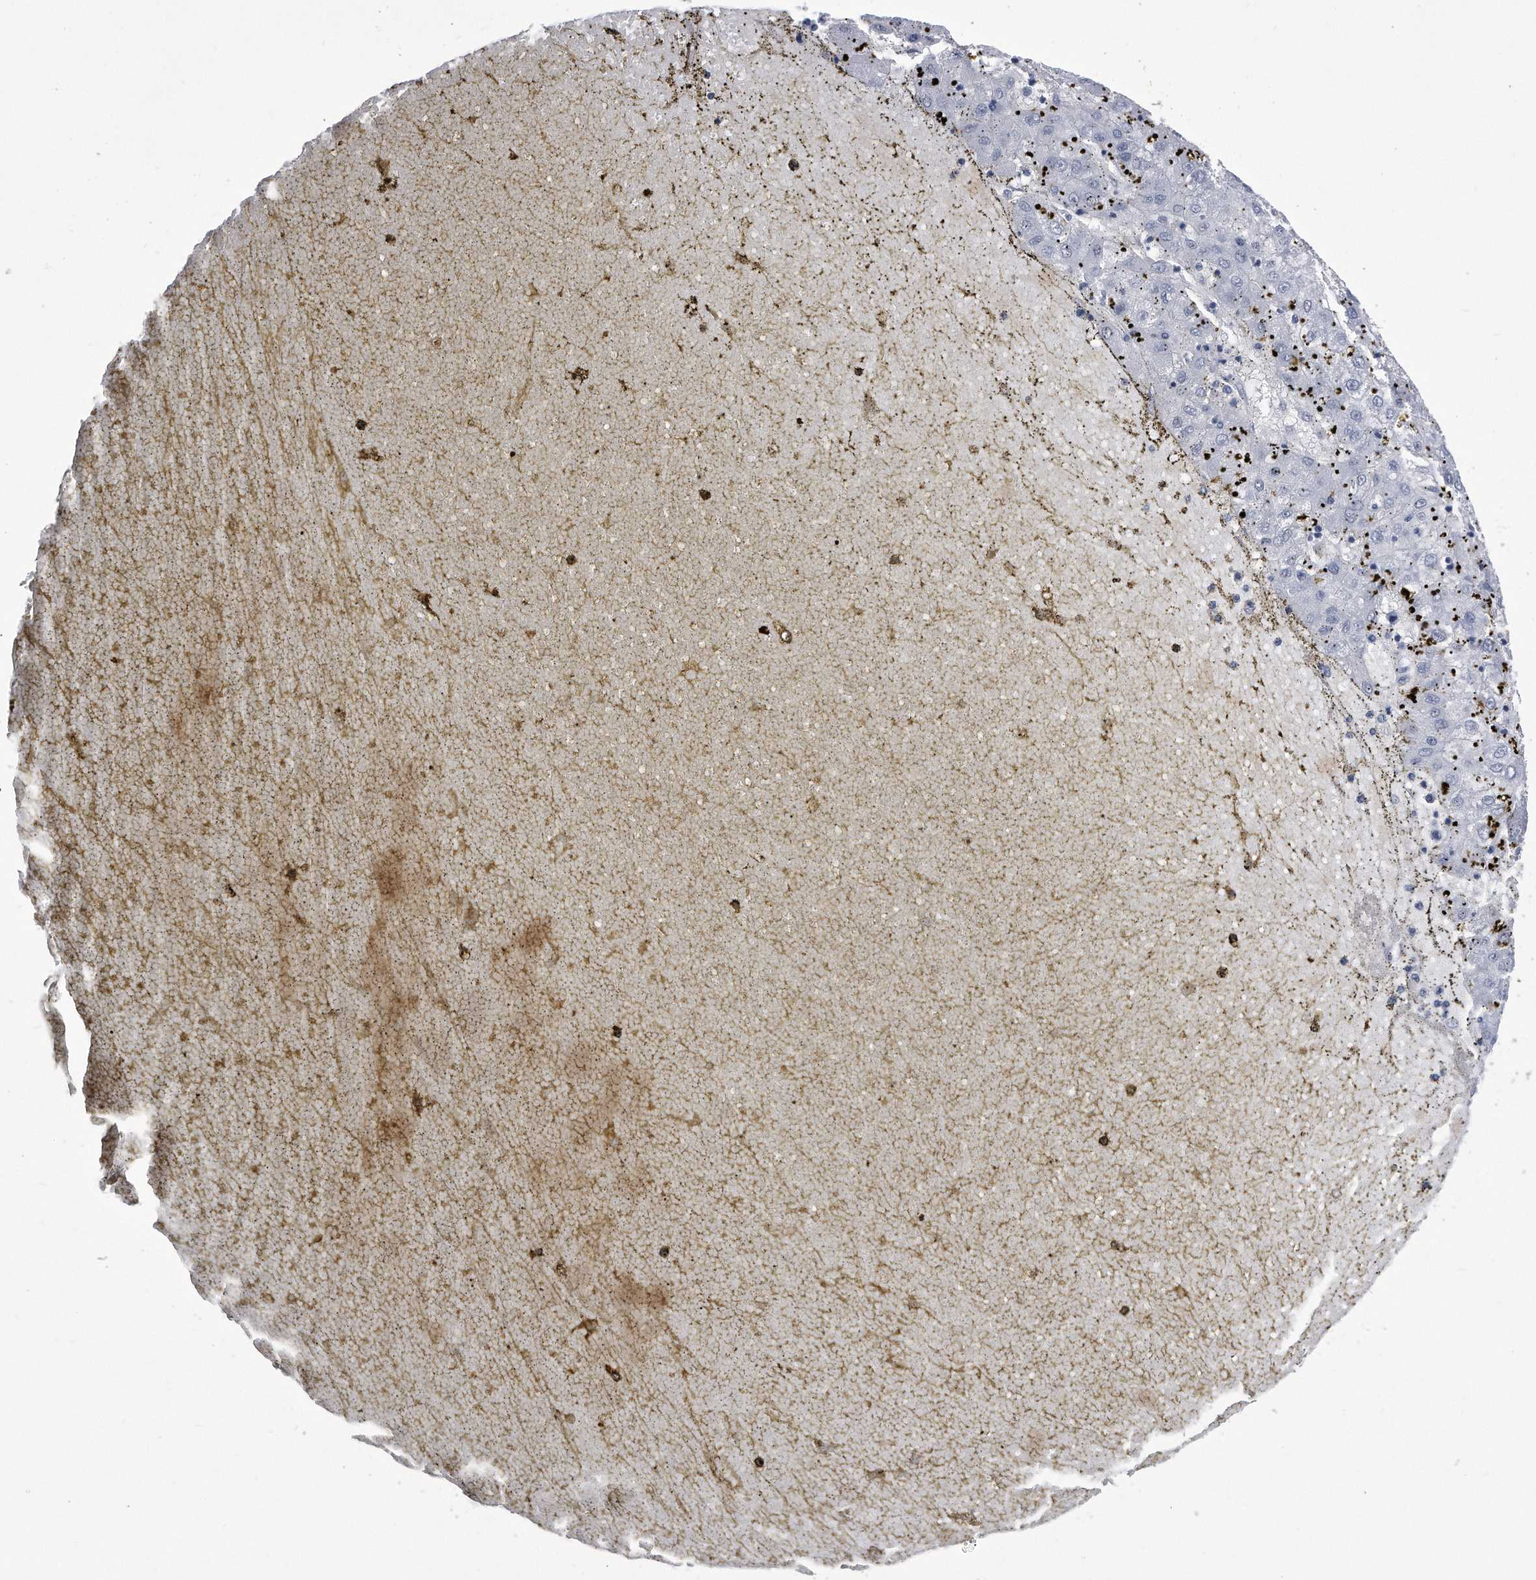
{"staining": {"intensity": "negative", "quantity": "none", "location": "none"}, "tissue": "liver cancer", "cell_type": "Tumor cells", "image_type": "cancer", "snomed": [{"axis": "morphology", "description": "Carcinoma, Hepatocellular, NOS"}, {"axis": "topography", "description": "Liver"}], "caption": "Immunohistochemistry (IHC) micrograph of neoplastic tissue: liver cancer stained with DAB (3,3'-diaminobenzidine) displays no significant protein staining in tumor cells.", "gene": "PYGB", "patient": {"sex": "male", "age": 72}}